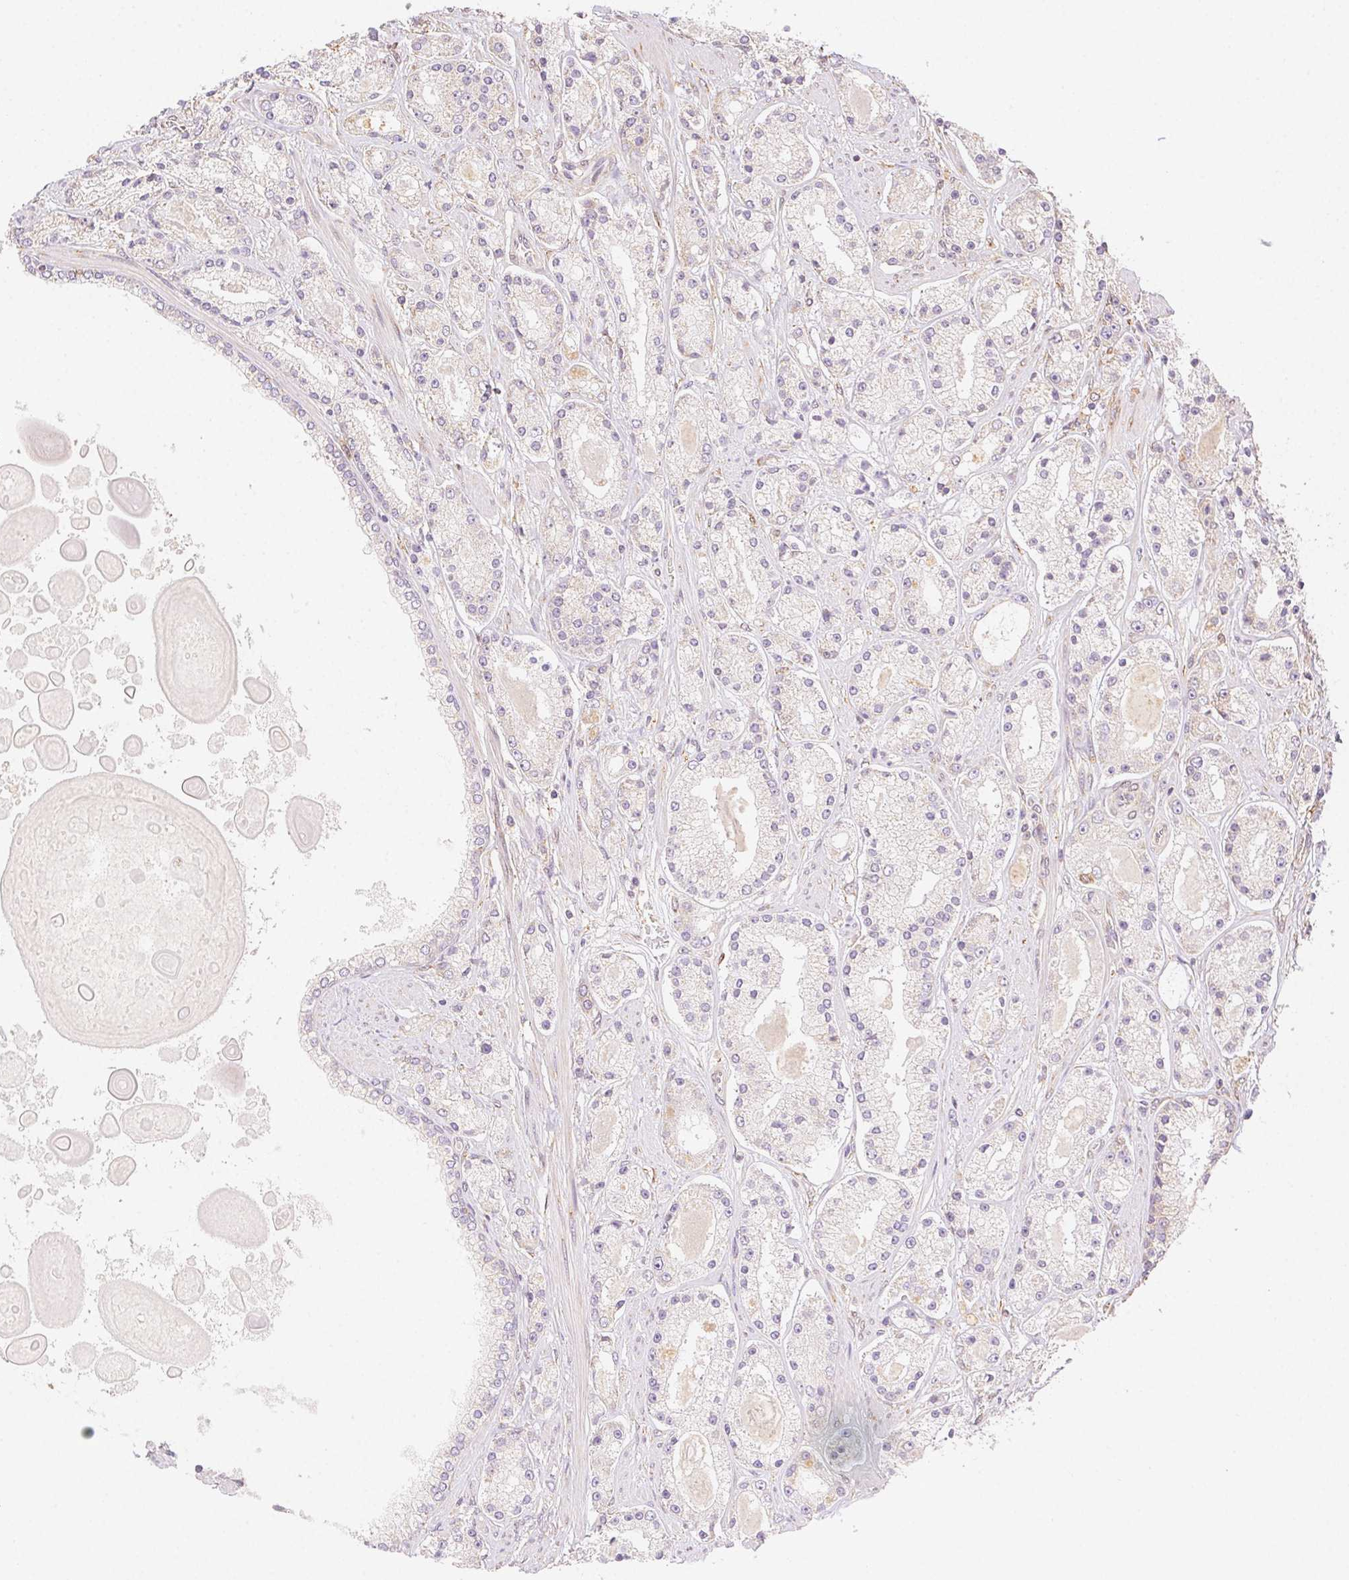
{"staining": {"intensity": "weak", "quantity": "<25%", "location": "cytoplasmic/membranous"}, "tissue": "prostate cancer", "cell_type": "Tumor cells", "image_type": "cancer", "snomed": [{"axis": "morphology", "description": "Adenocarcinoma, High grade"}, {"axis": "topography", "description": "Prostate"}], "caption": "This is an immunohistochemistry histopathology image of prostate cancer (adenocarcinoma (high-grade)). There is no staining in tumor cells.", "gene": "ENTREP1", "patient": {"sex": "male", "age": 67}}